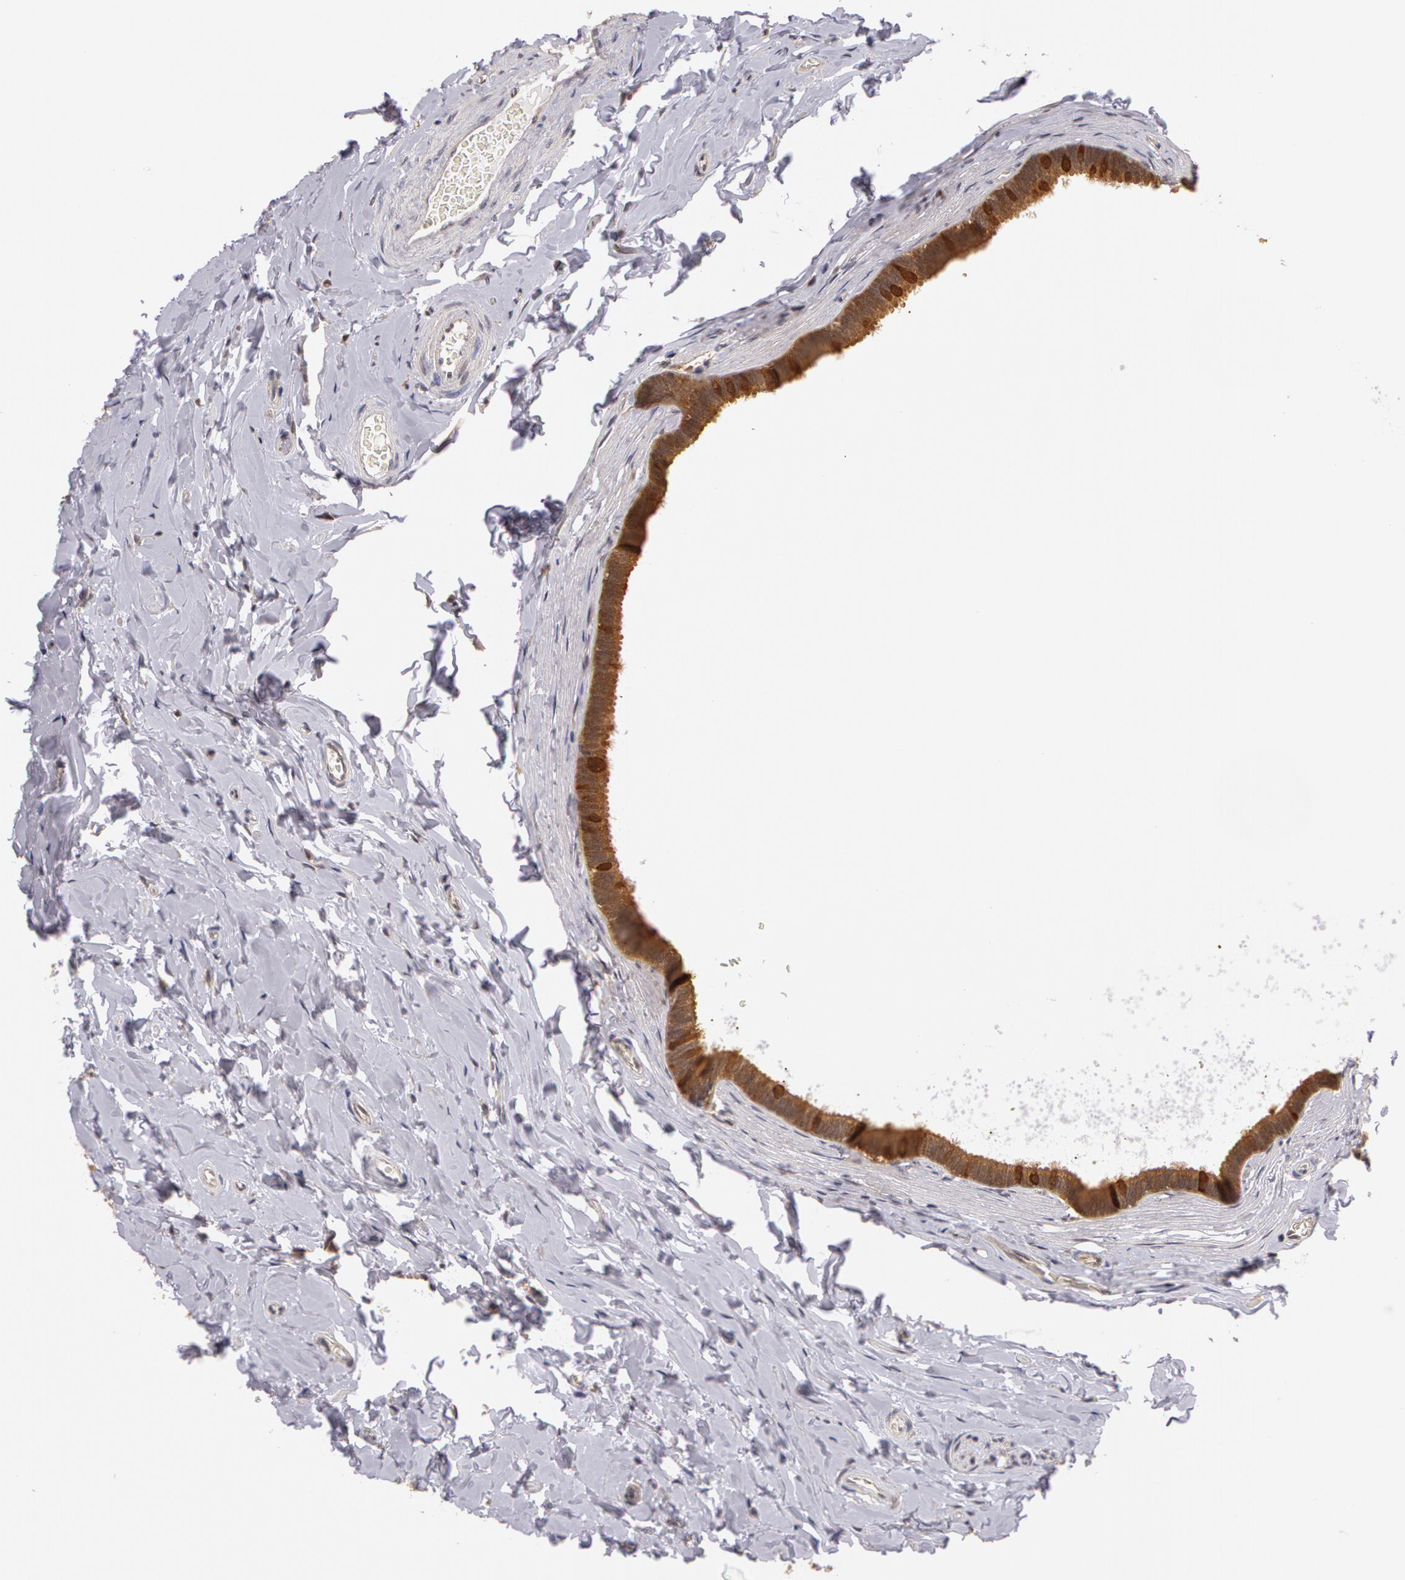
{"staining": {"intensity": "moderate", "quantity": ">75%", "location": "cytoplasmic/membranous"}, "tissue": "epididymis", "cell_type": "Glandular cells", "image_type": "normal", "snomed": [{"axis": "morphology", "description": "Normal tissue, NOS"}, {"axis": "topography", "description": "Epididymis"}], "caption": "Immunohistochemical staining of unremarkable epididymis reveals >75% levels of moderate cytoplasmic/membranous protein staining in approximately >75% of glandular cells.", "gene": "AHSA1", "patient": {"sex": "male", "age": 26}}